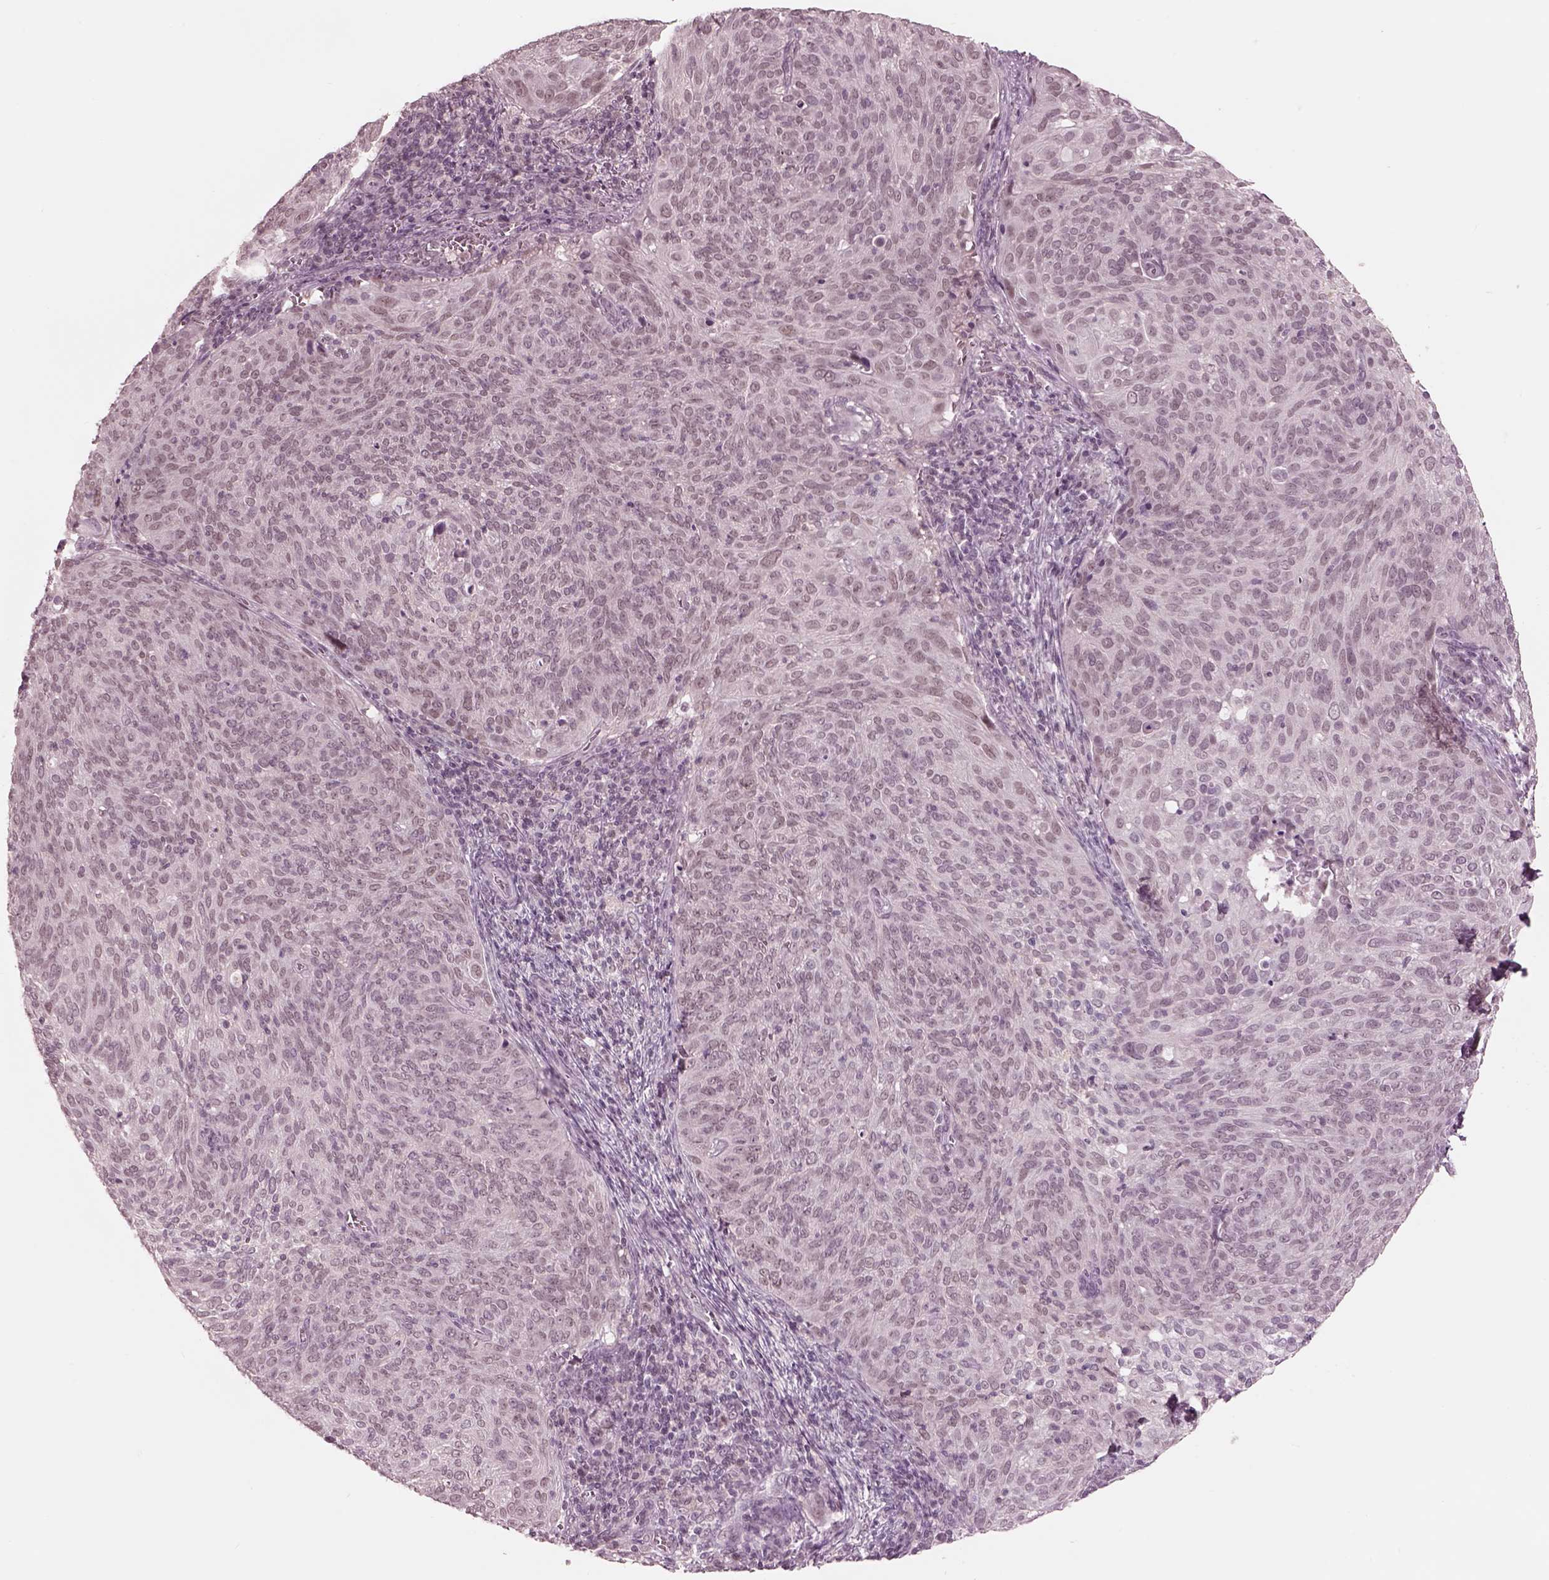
{"staining": {"intensity": "negative", "quantity": "none", "location": "none"}, "tissue": "cervical cancer", "cell_type": "Tumor cells", "image_type": "cancer", "snomed": [{"axis": "morphology", "description": "Squamous cell carcinoma, NOS"}, {"axis": "topography", "description": "Cervix"}], "caption": "Tumor cells are negative for protein expression in human cervical cancer (squamous cell carcinoma). The staining is performed using DAB brown chromogen with nuclei counter-stained in using hematoxylin.", "gene": "GARIN4", "patient": {"sex": "female", "age": 39}}